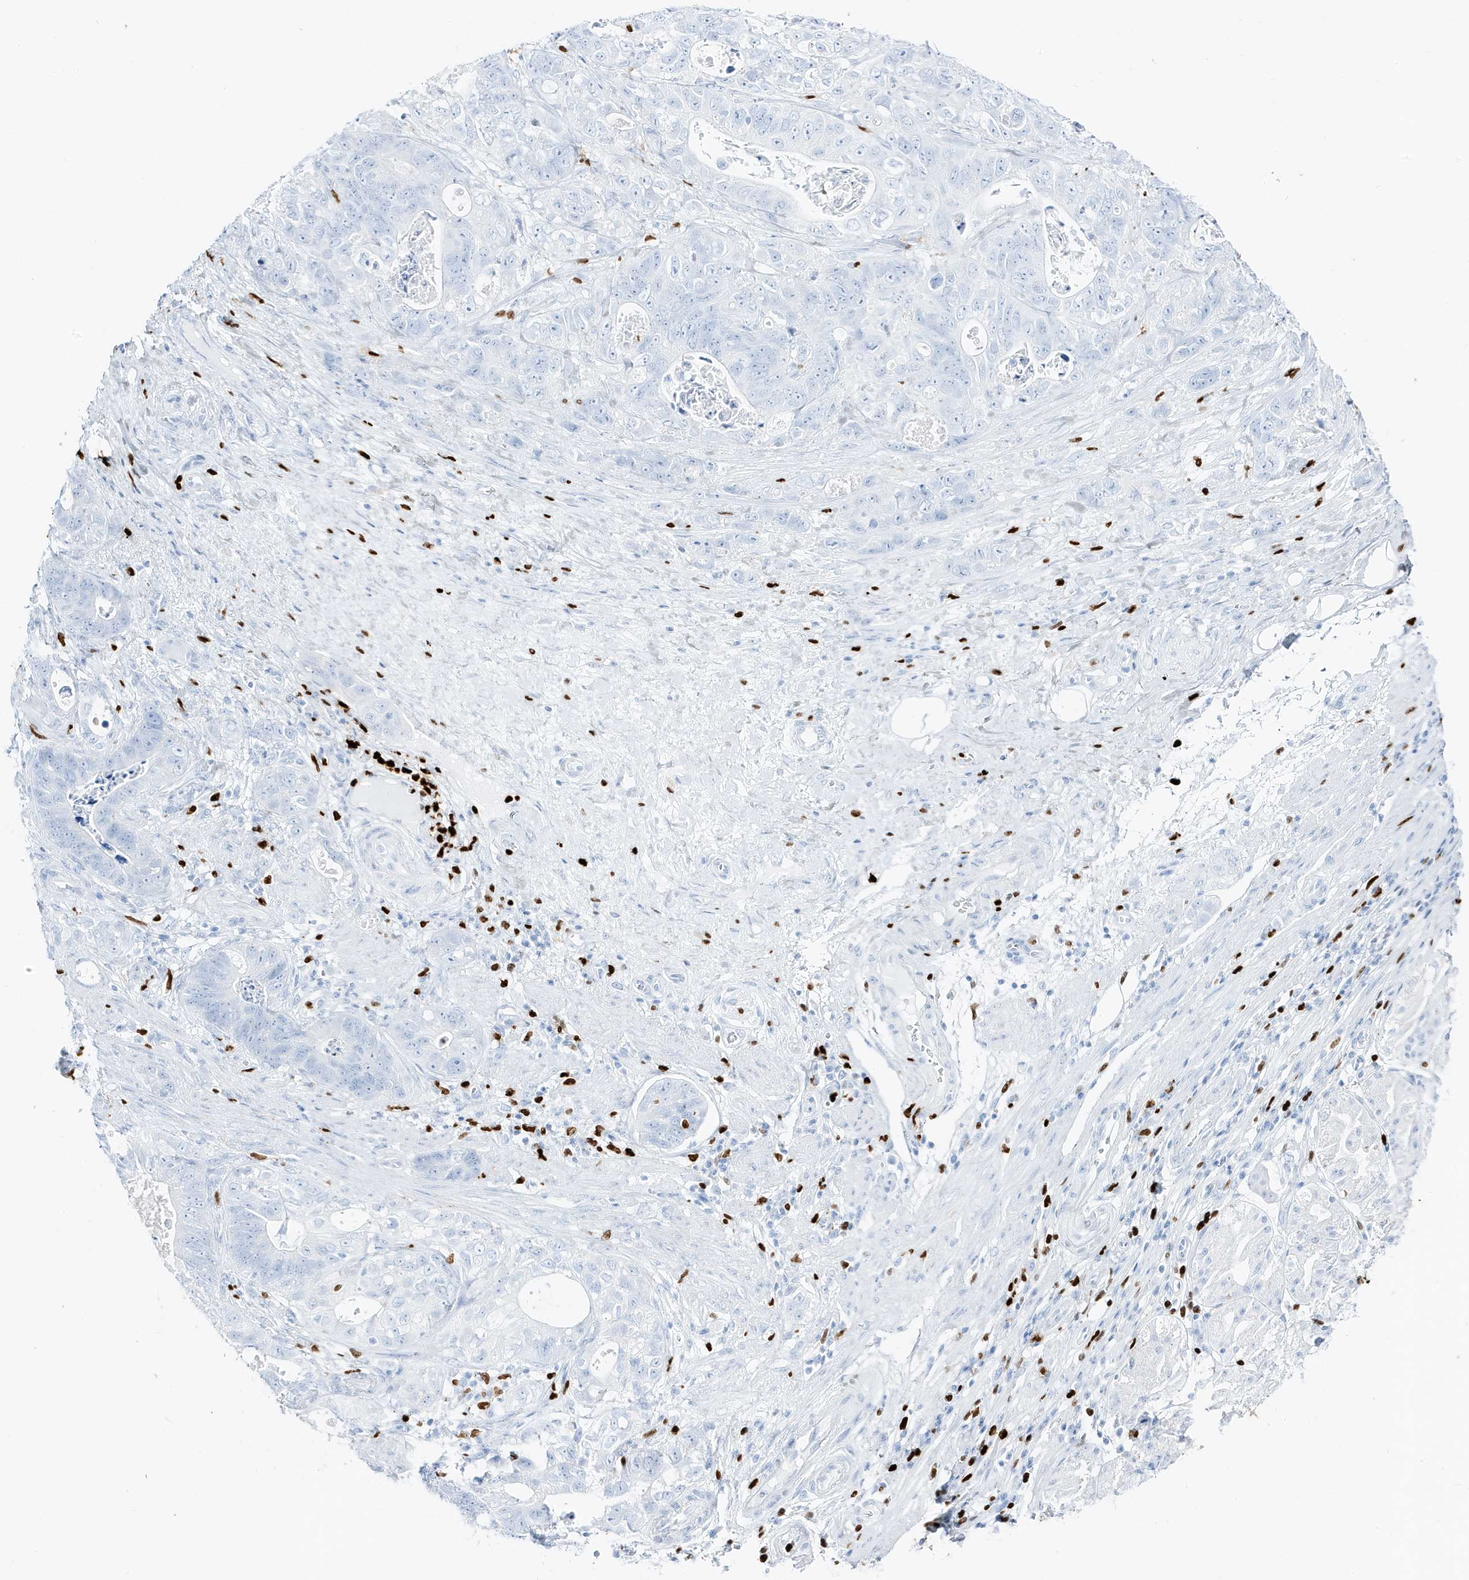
{"staining": {"intensity": "negative", "quantity": "none", "location": "none"}, "tissue": "stomach cancer", "cell_type": "Tumor cells", "image_type": "cancer", "snomed": [{"axis": "morphology", "description": "Normal tissue, NOS"}, {"axis": "morphology", "description": "Adenocarcinoma, NOS"}, {"axis": "topography", "description": "Stomach"}], "caption": "IHC micrograph of adenocarcinoma (stomach) stained for a protein (brown), which displays no expression in tumor cells.", "gene": "MNDA", "patient": {"sex": "female", "age": 89}}